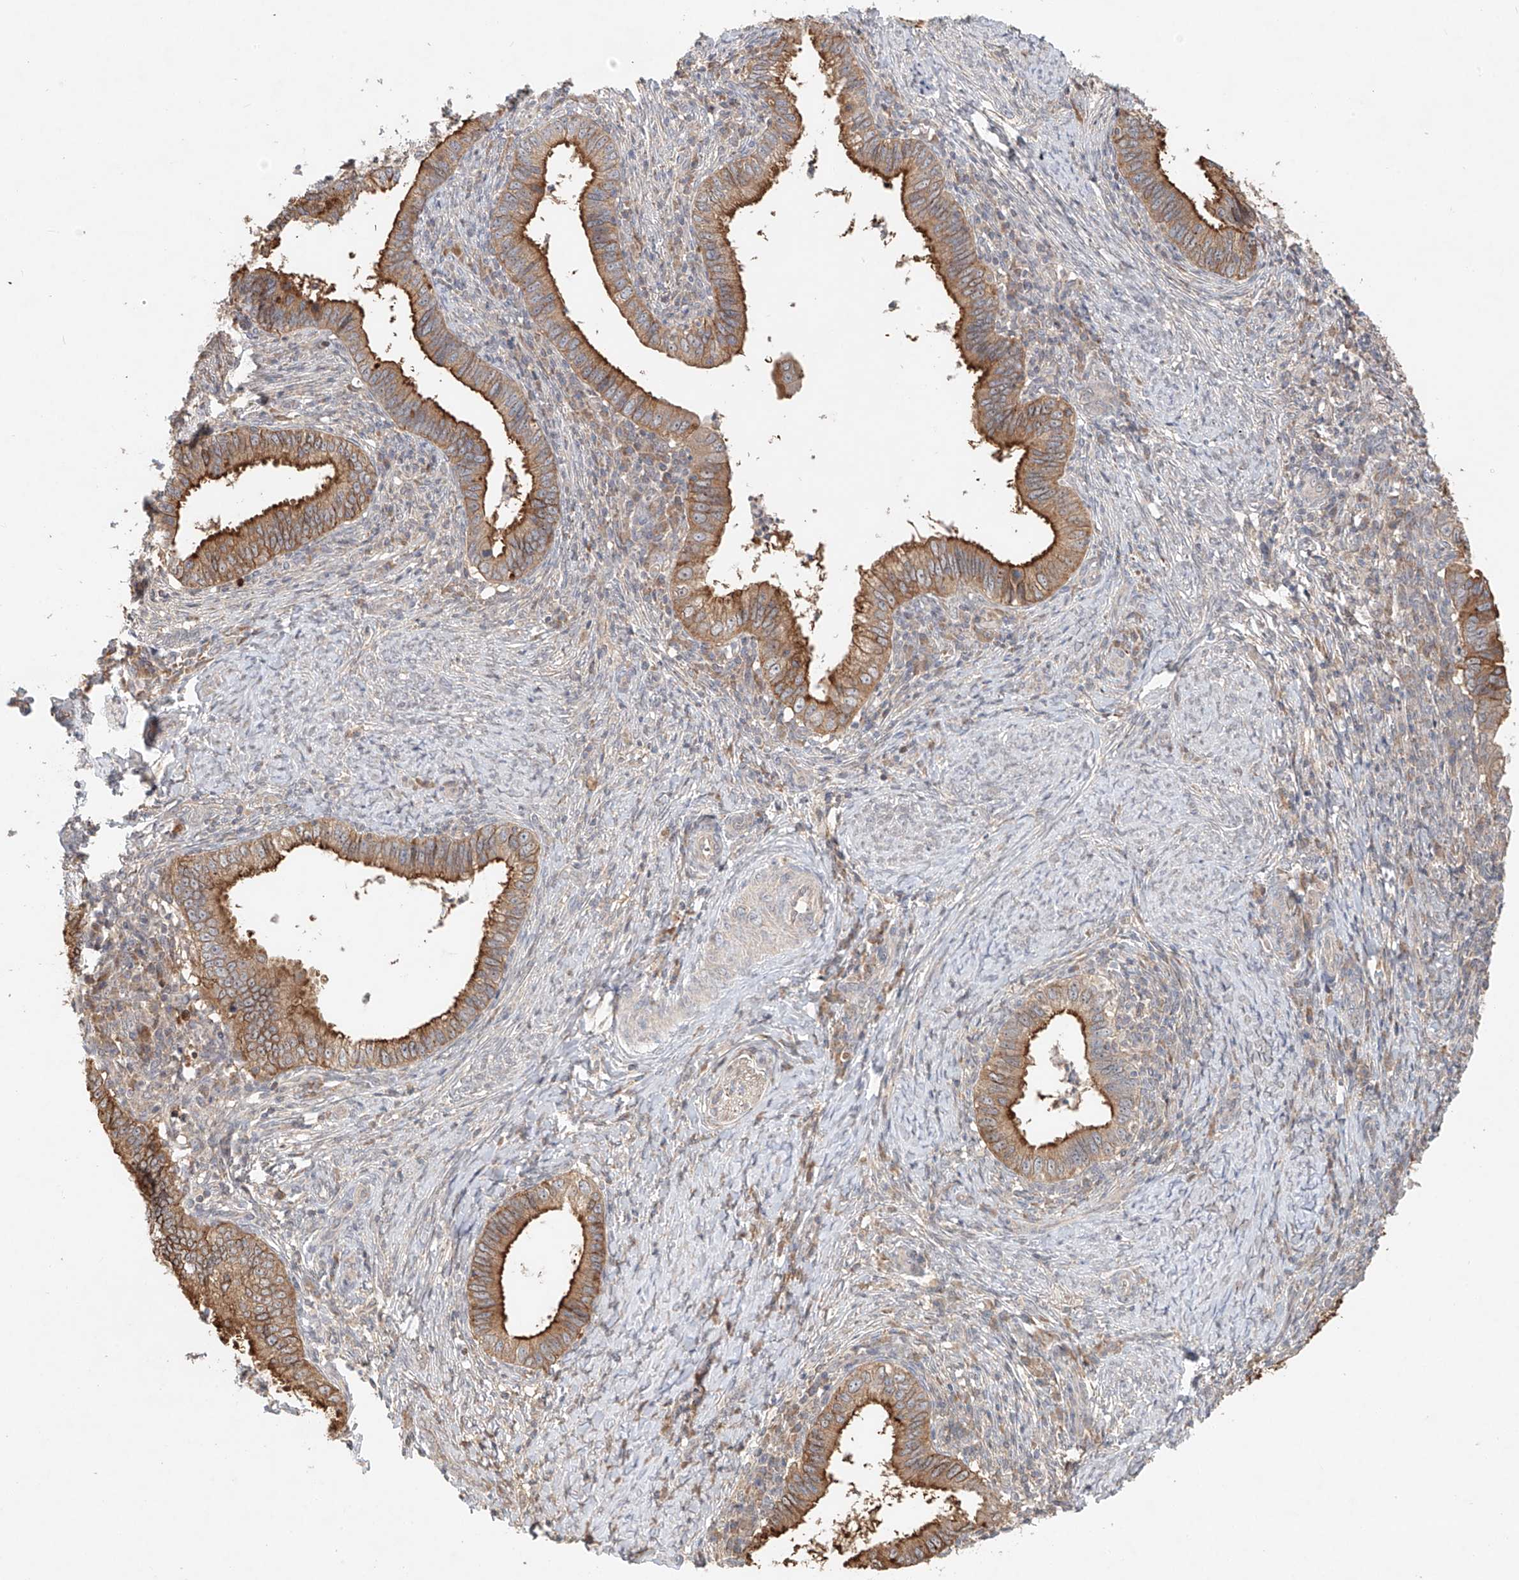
{"staining": {"intensity": "moderate", "quantity": ">75%", "location": "cytoplasmic/membranous"}, "tissue": "cervical cancer", "cell_type": "Tumor cells", "image_type": "cancer", "snomed": [{"axis": "morphology", "description": "Adenocarcinoma, NOS"}, {"axis": "topography", "description": "Cervix"}], "caption": "A histopathology image showing moderate cytoplasmic/membranous staining in approximately >75% of tumor cells in cervical cancer (adenocarcinoma), as visualized by brown immunohistochemical staining.", "gene": "TMEM61", "patient": {"sex": "female", "age": 36}}